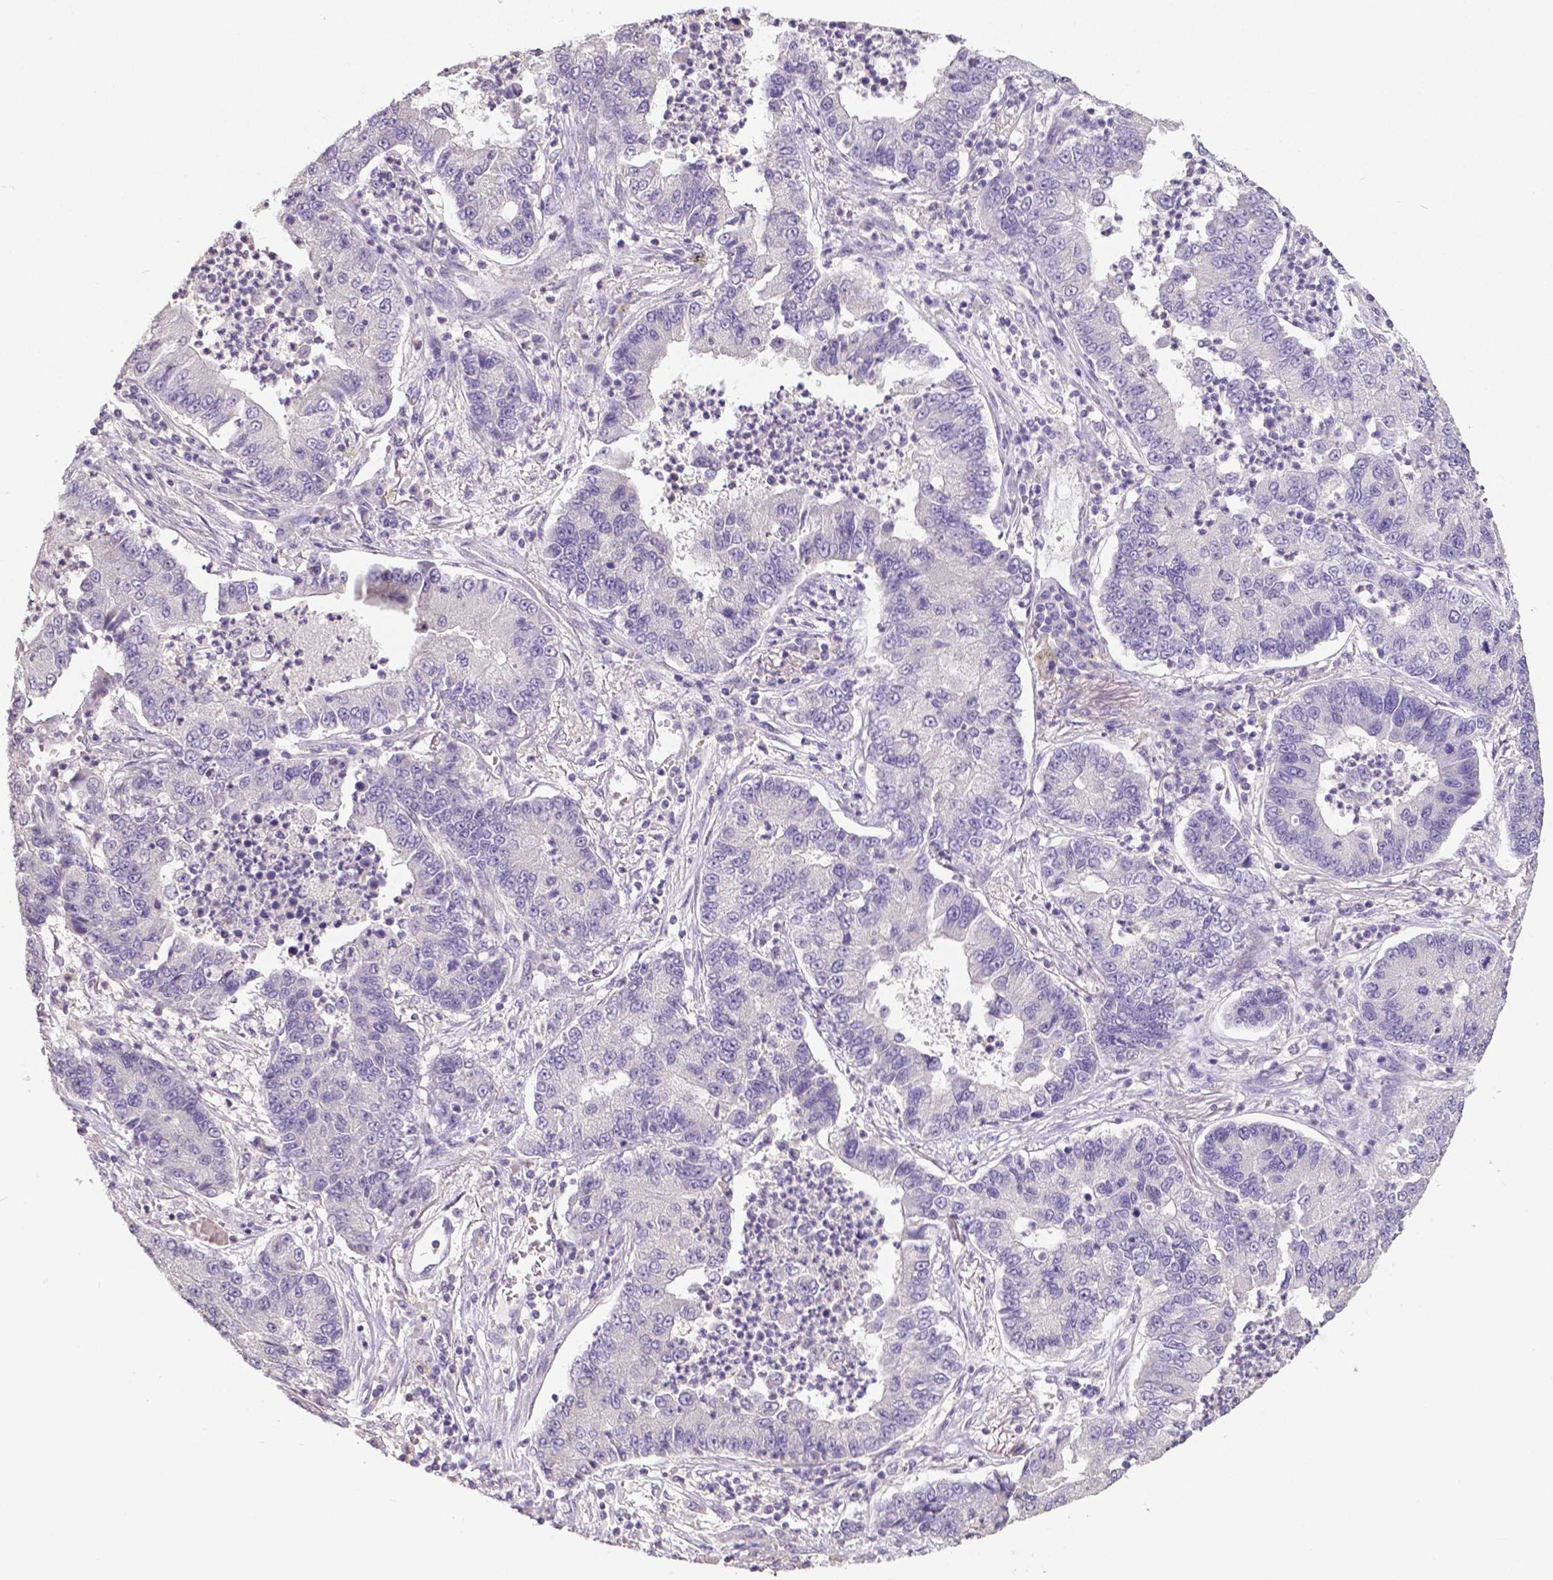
{"staining": {"intensity": "negative", "quantity": "none", "location": "none"}, "tissue": "lung cancer", "cell_type": "Tumor cells", "image_type": "cancer", "snomed": [{"axis": "morphology", "description": "Adenocarcinoma, NOS"}, {"axis": "topography", "description": "Lung"}], "caption": "DAB (3,3'-diaminobenzidine) immunohistochemical staining of lung adenocarcinoma displays no significant staining in tumor cells. (DAB (3,3'-diaminobenzidine) immunohistochemistry (IHC) with hematoxylin counter stain).", "gene": "CRMP1", "patient": {"sex": "female", "age": 57}}